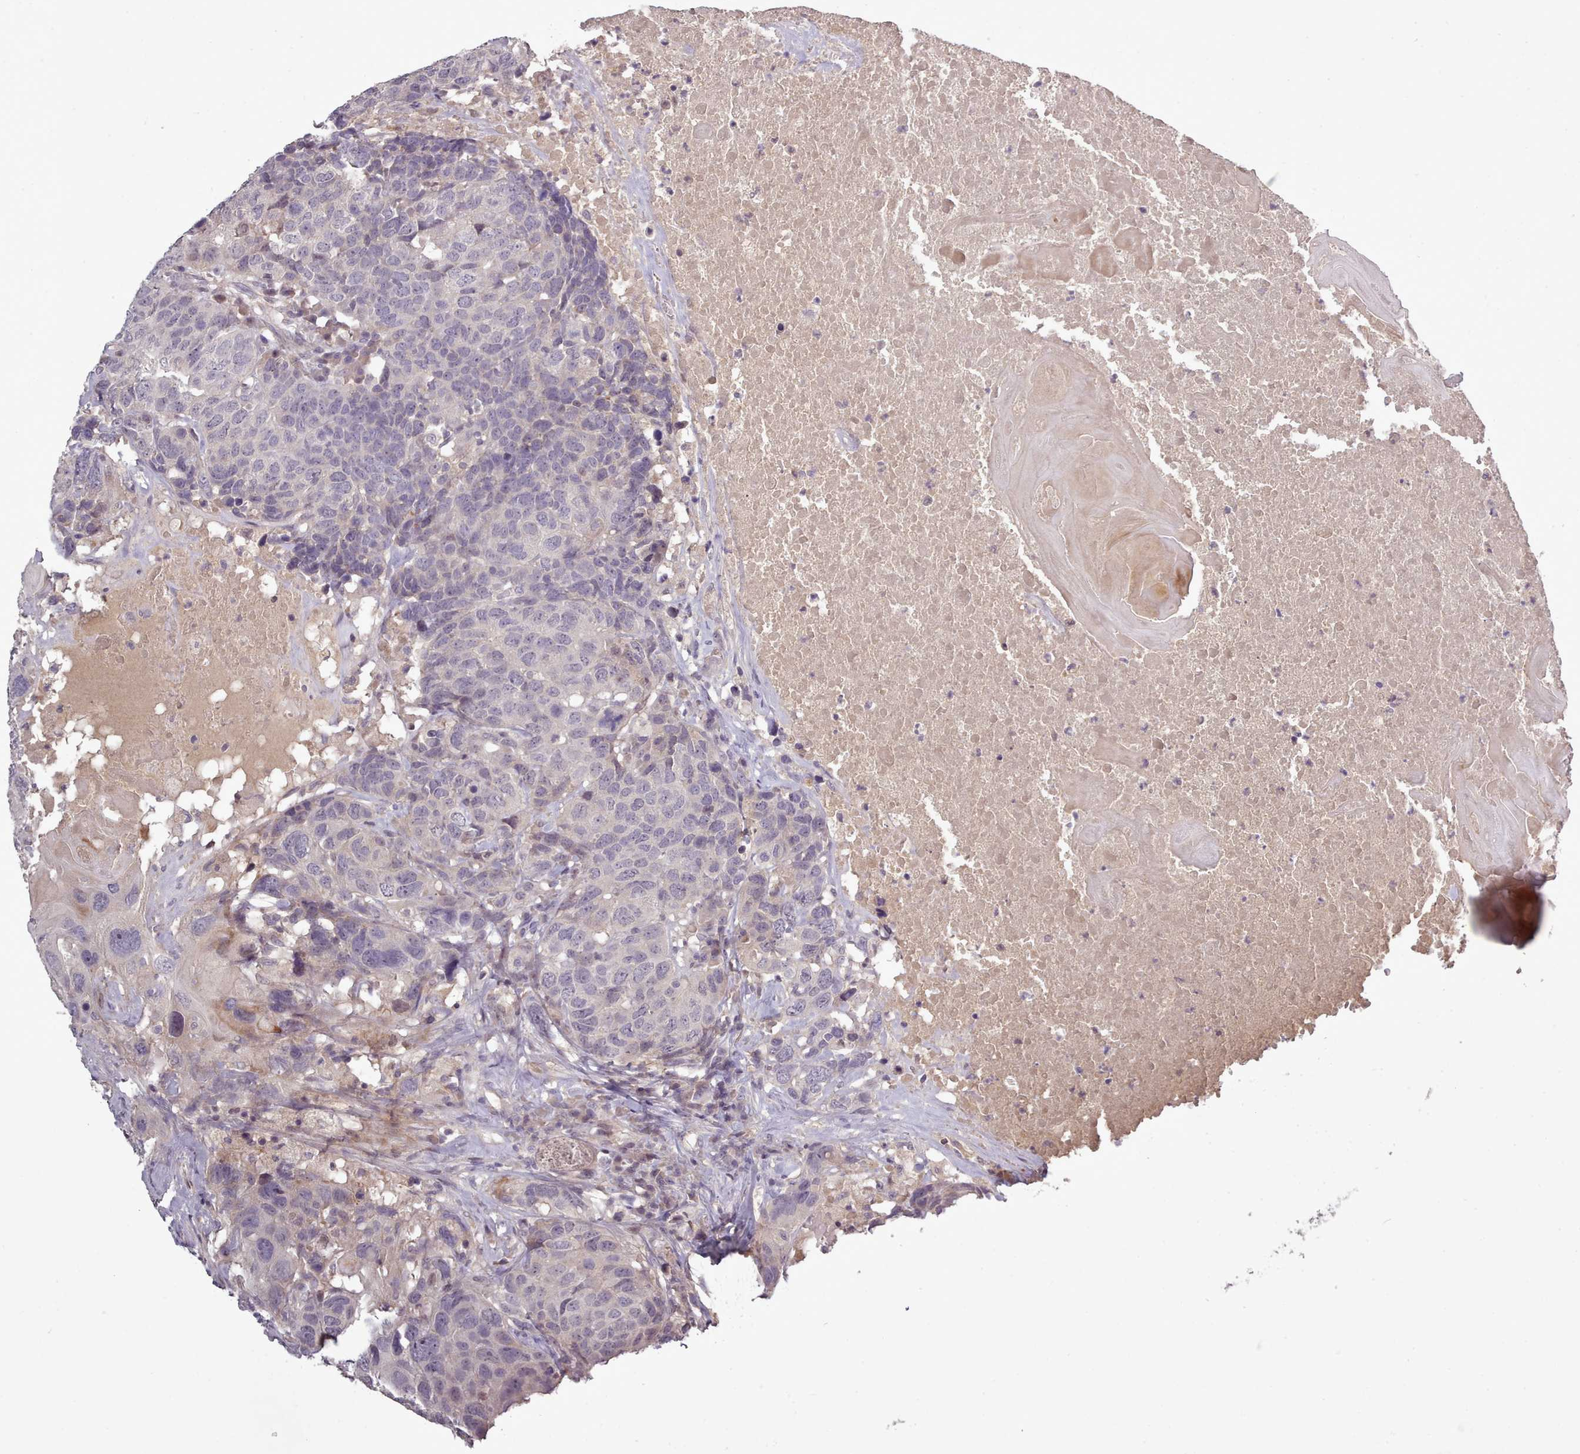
{"staining": {"intensity": "negative", "quantity": "none", "location": "none"}, "tissue": "head and neck cancer", "cell_type": "Tumor cells", "image_type": "cancer", "snomed": [{"axis": "morphology", "description": "Squamous cell carcinoma, NOS"}, {"axis": "topography", "description": "Head-Neck"}], "caption": "Head and neck cancer stained for a protein using immunohistochemistry (IHC) reveals no staining tumor cells.", "gene": "LEFTY2", "patient": {"sex": "male", "age": 66}}